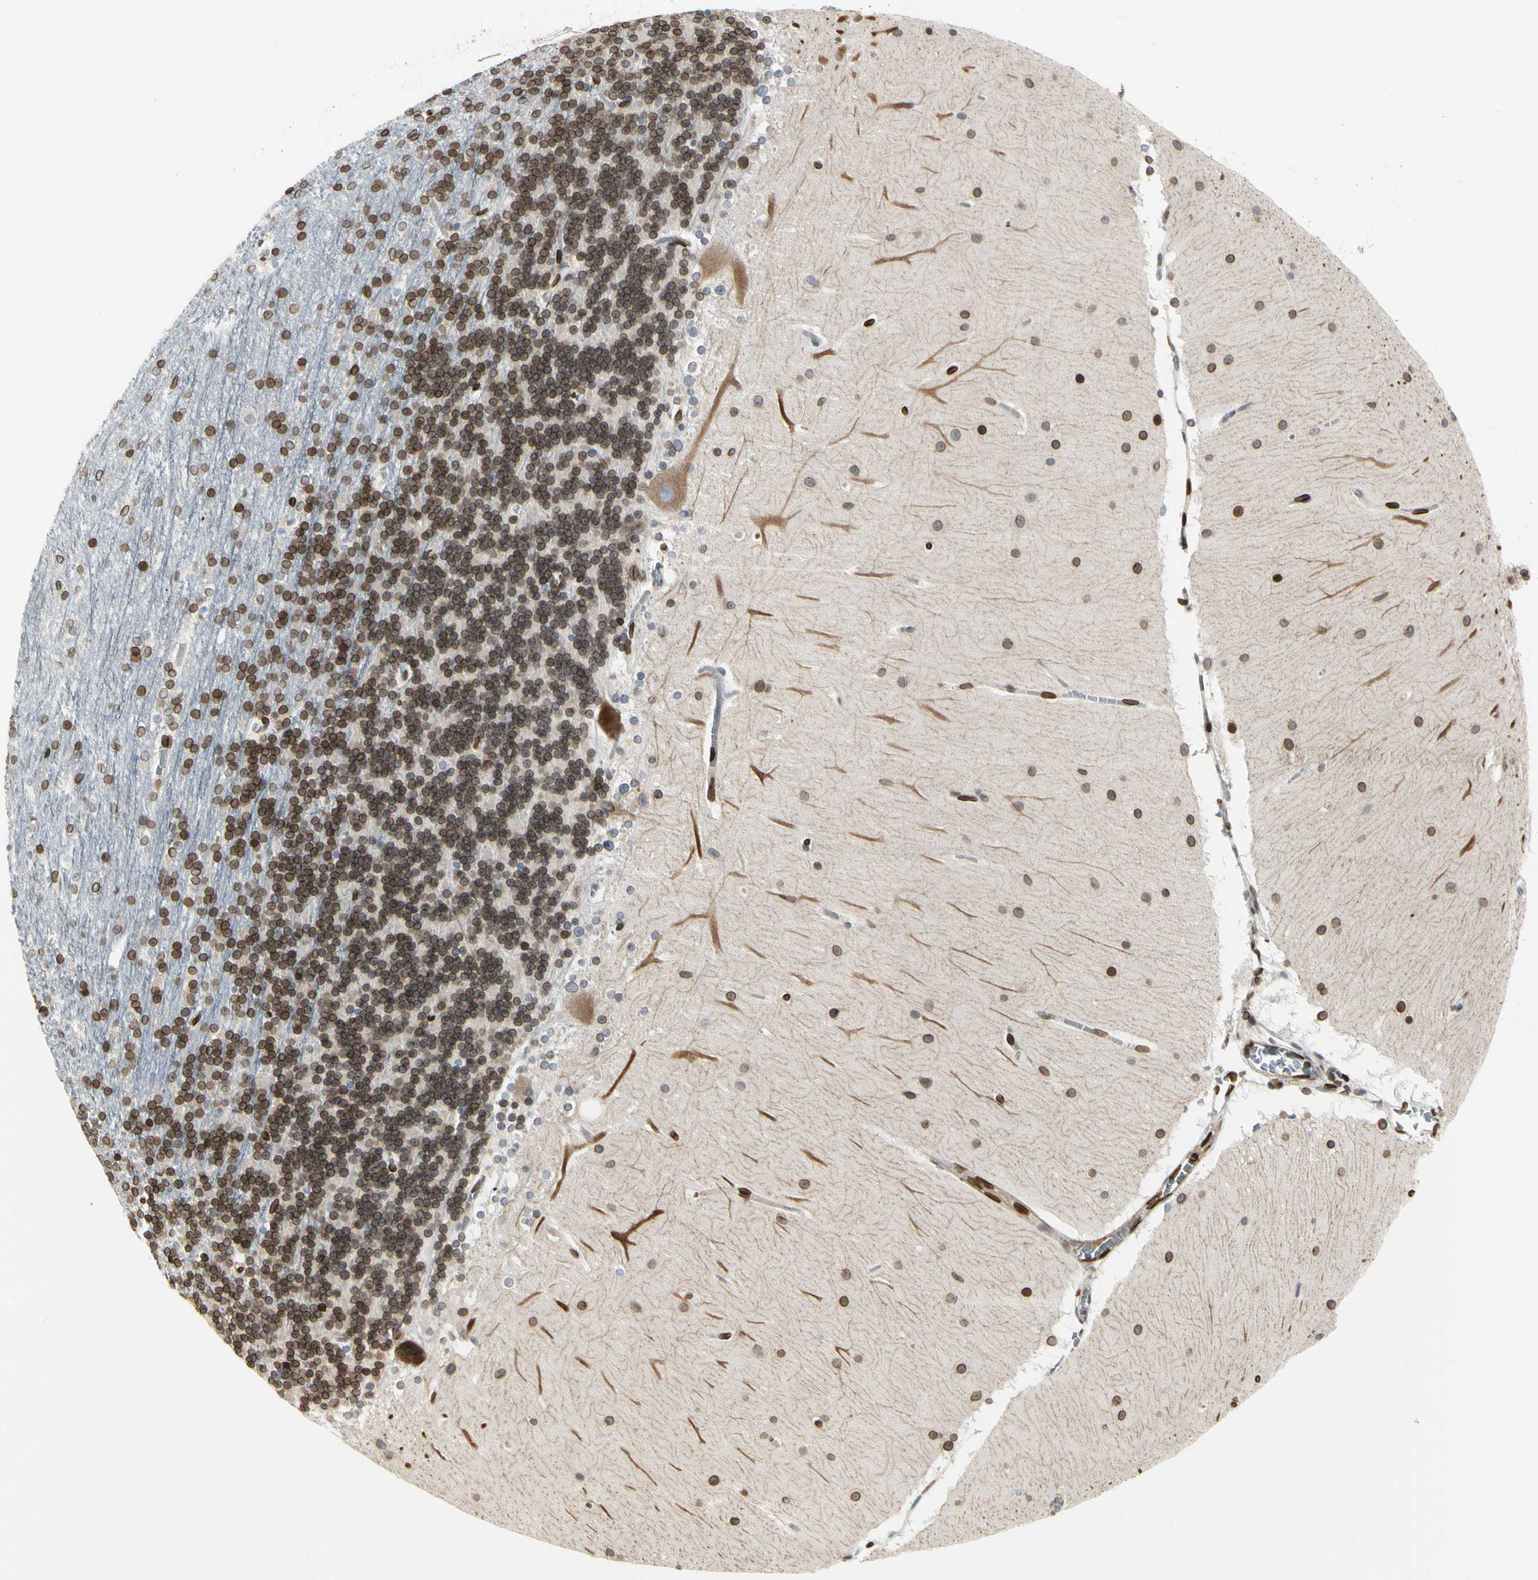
{"staining": {"intensity": "moderate", "quantity": ">75%", "location": "cytoplasmic/membranous,nuclear"}, "tissue": "cerebellum", "cell_type": "Cells in granular layer", "image_type": "normal", "snomed": [{"axis": "morphology", "description": "Normal tissue, NOS"}, {"axis": "topography", "description": "Cerebellum"}], "caption": "Brown immunohistochemical staining in unremarkable cerebellum demonstrates moderate cytoplasmic/membranous,nuclear expression in about >75% of cells in granular layer. Using DAB (brown) and hematoxylin (blue) stains, captured at high magnification using brightfield microscopy.", "gene": "TMPO", "patient": {"sex": "female", "age": 19}}